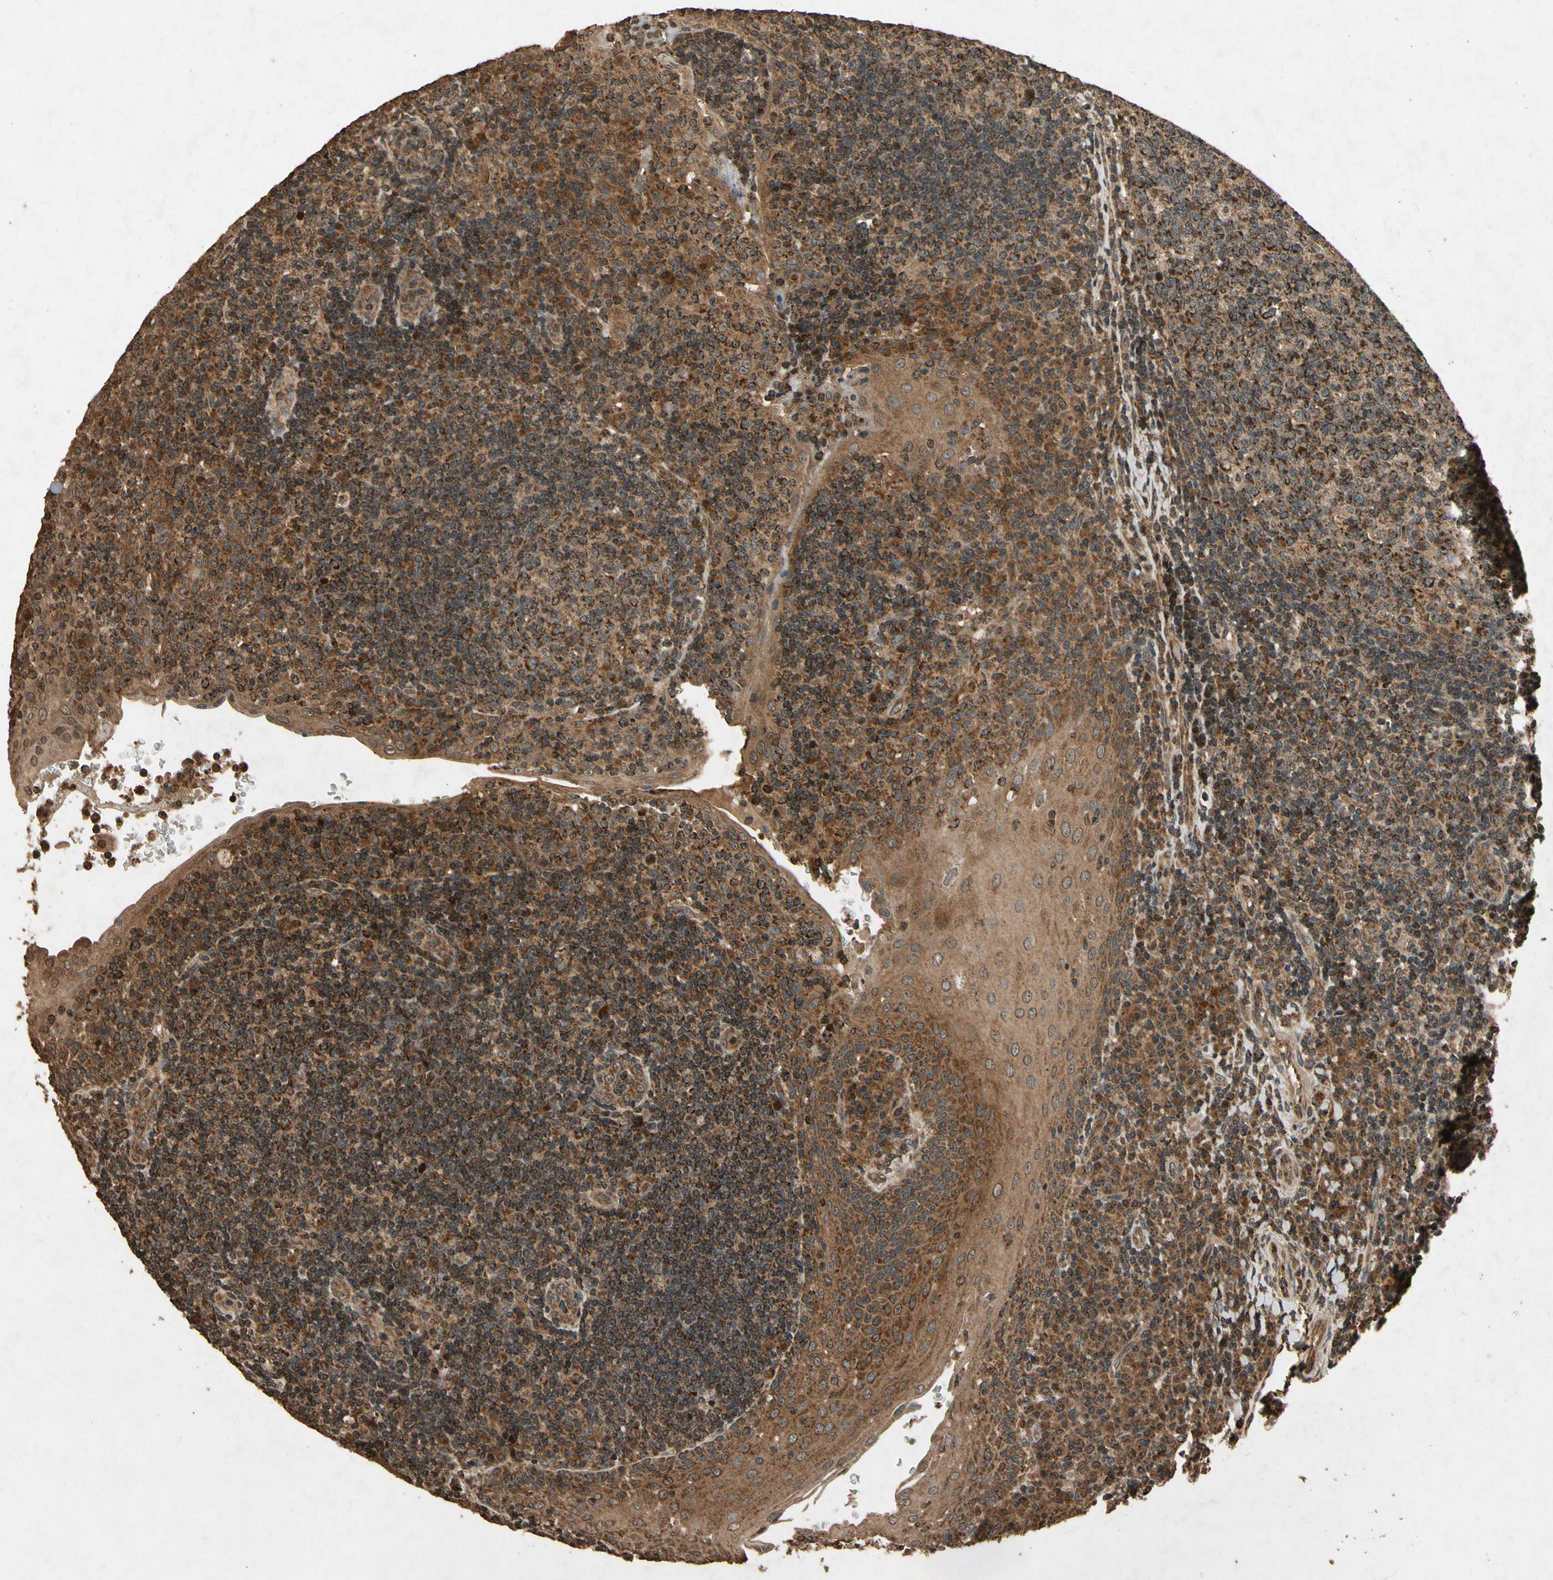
{"staining": {"intensity": "strong", "quantity": ">75%", "location": "cytoplasmic/membranous"}, "tissue": "tonsil", "cell_type": "Germinal center cells", "image_type": "normal", "snomed": [{"axis": "morphology", "description": "Normal tissue, NOS"}, {"axis": "topography", "description": "Tonsil"}], "caption": "Immunohistochemistry histopathology image of benign tonsil: human tonsil stained using immunohistochemistry exhibits high levels of strong protein expression localized specifically in the cytoplasmic/membranous of germinal center cells, appearing as a cytoplasmic/membranous brown color.", "gene": "TXN2", "patient": {"sex": "female", "age": 40}}